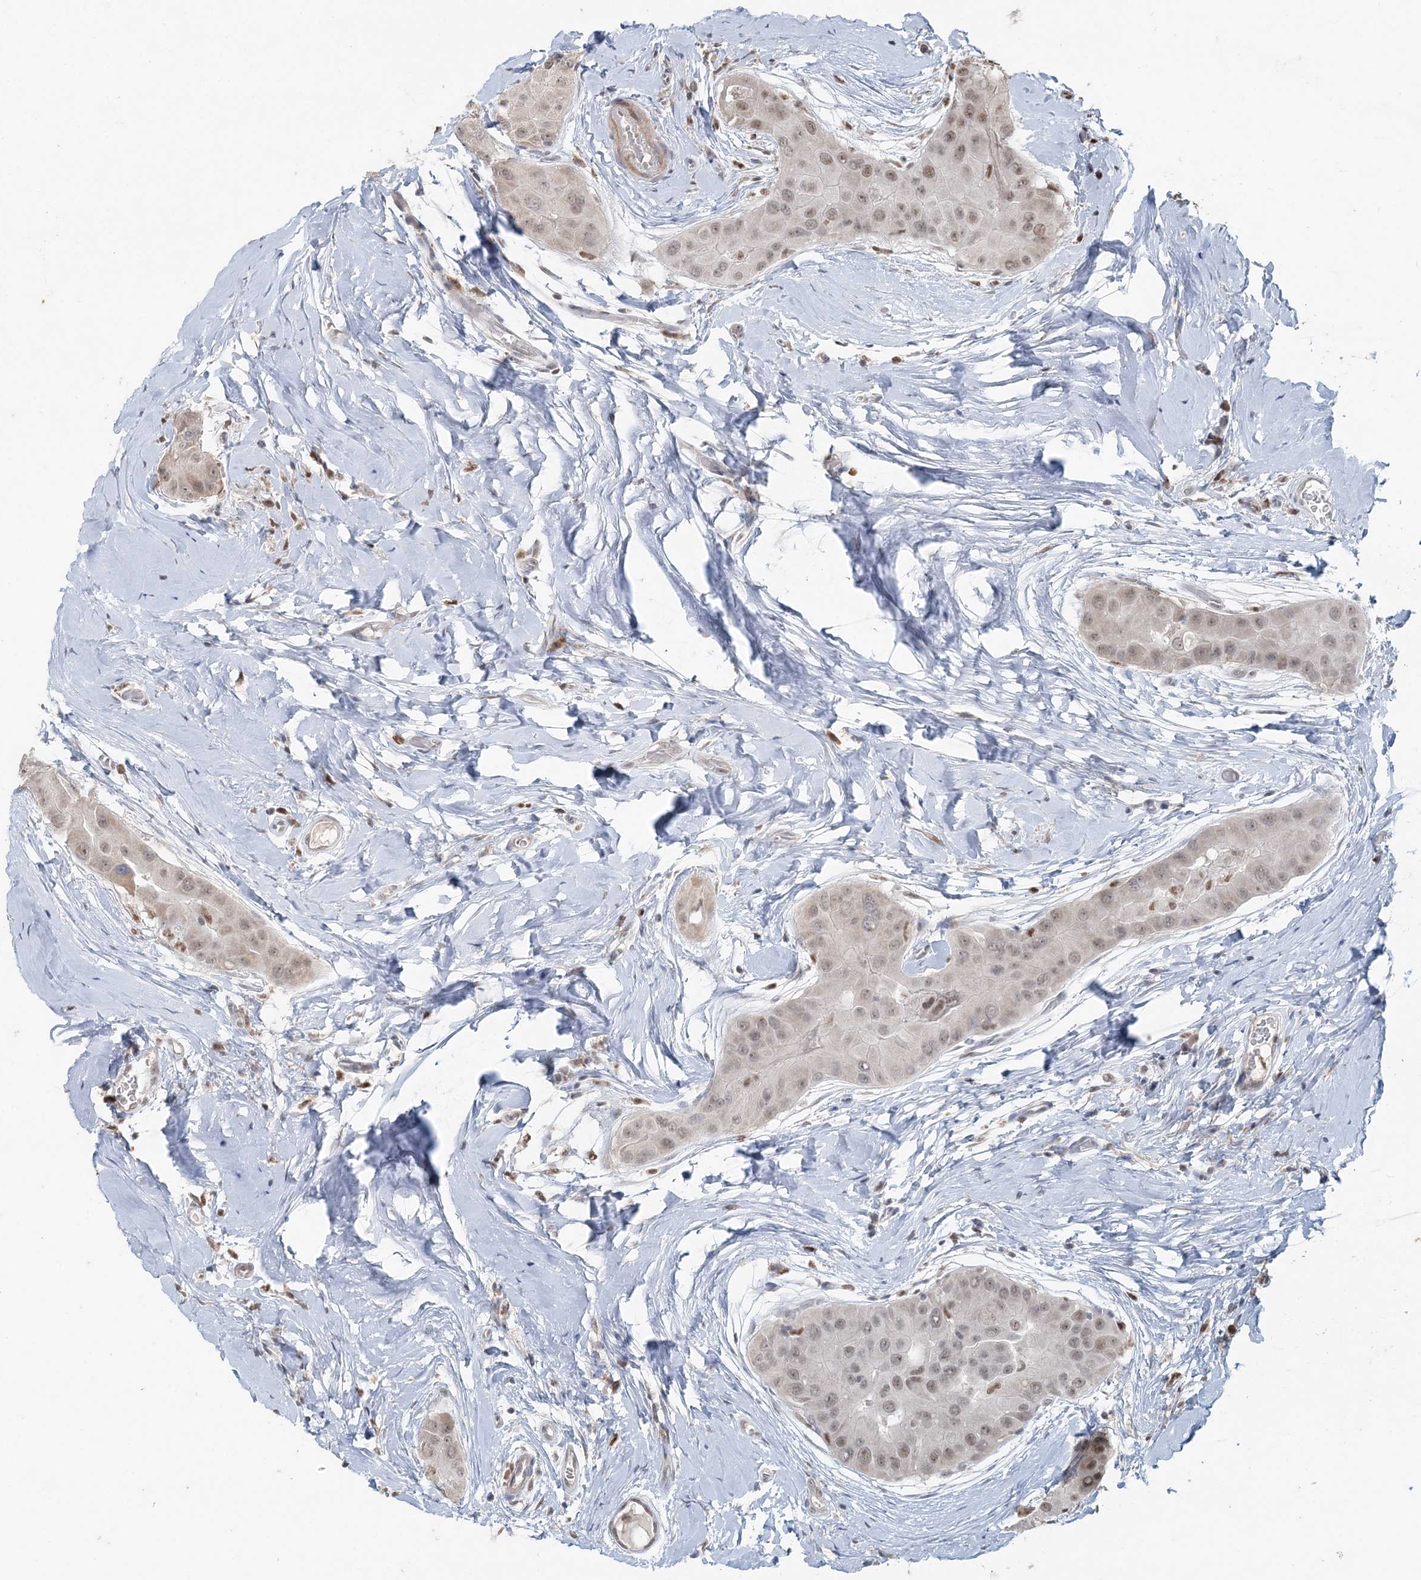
{"staining": {"intensity": "weak", "quantity": "25%-75%", "location": "cytoplasmic/membranous,nuclear"}, "tissue": "thyroid cancer", "cell_type": "Tumor cells", "image_type": "cancer", "snomed": [{"axis": "morphology", "description": "Papillary adenocarcinoma, NOS"}, {"axis": "topography", "description": "Thyroid gland"}], "caption": "This is a photomicrograph of immunohistochemistry staining of thyroid cancer, which shows weak staining in the cytoplasmic/membranous and nuclear of tumor cells.", "gene": "SLU7", "patient": {"sex": "male", "age": 33}}